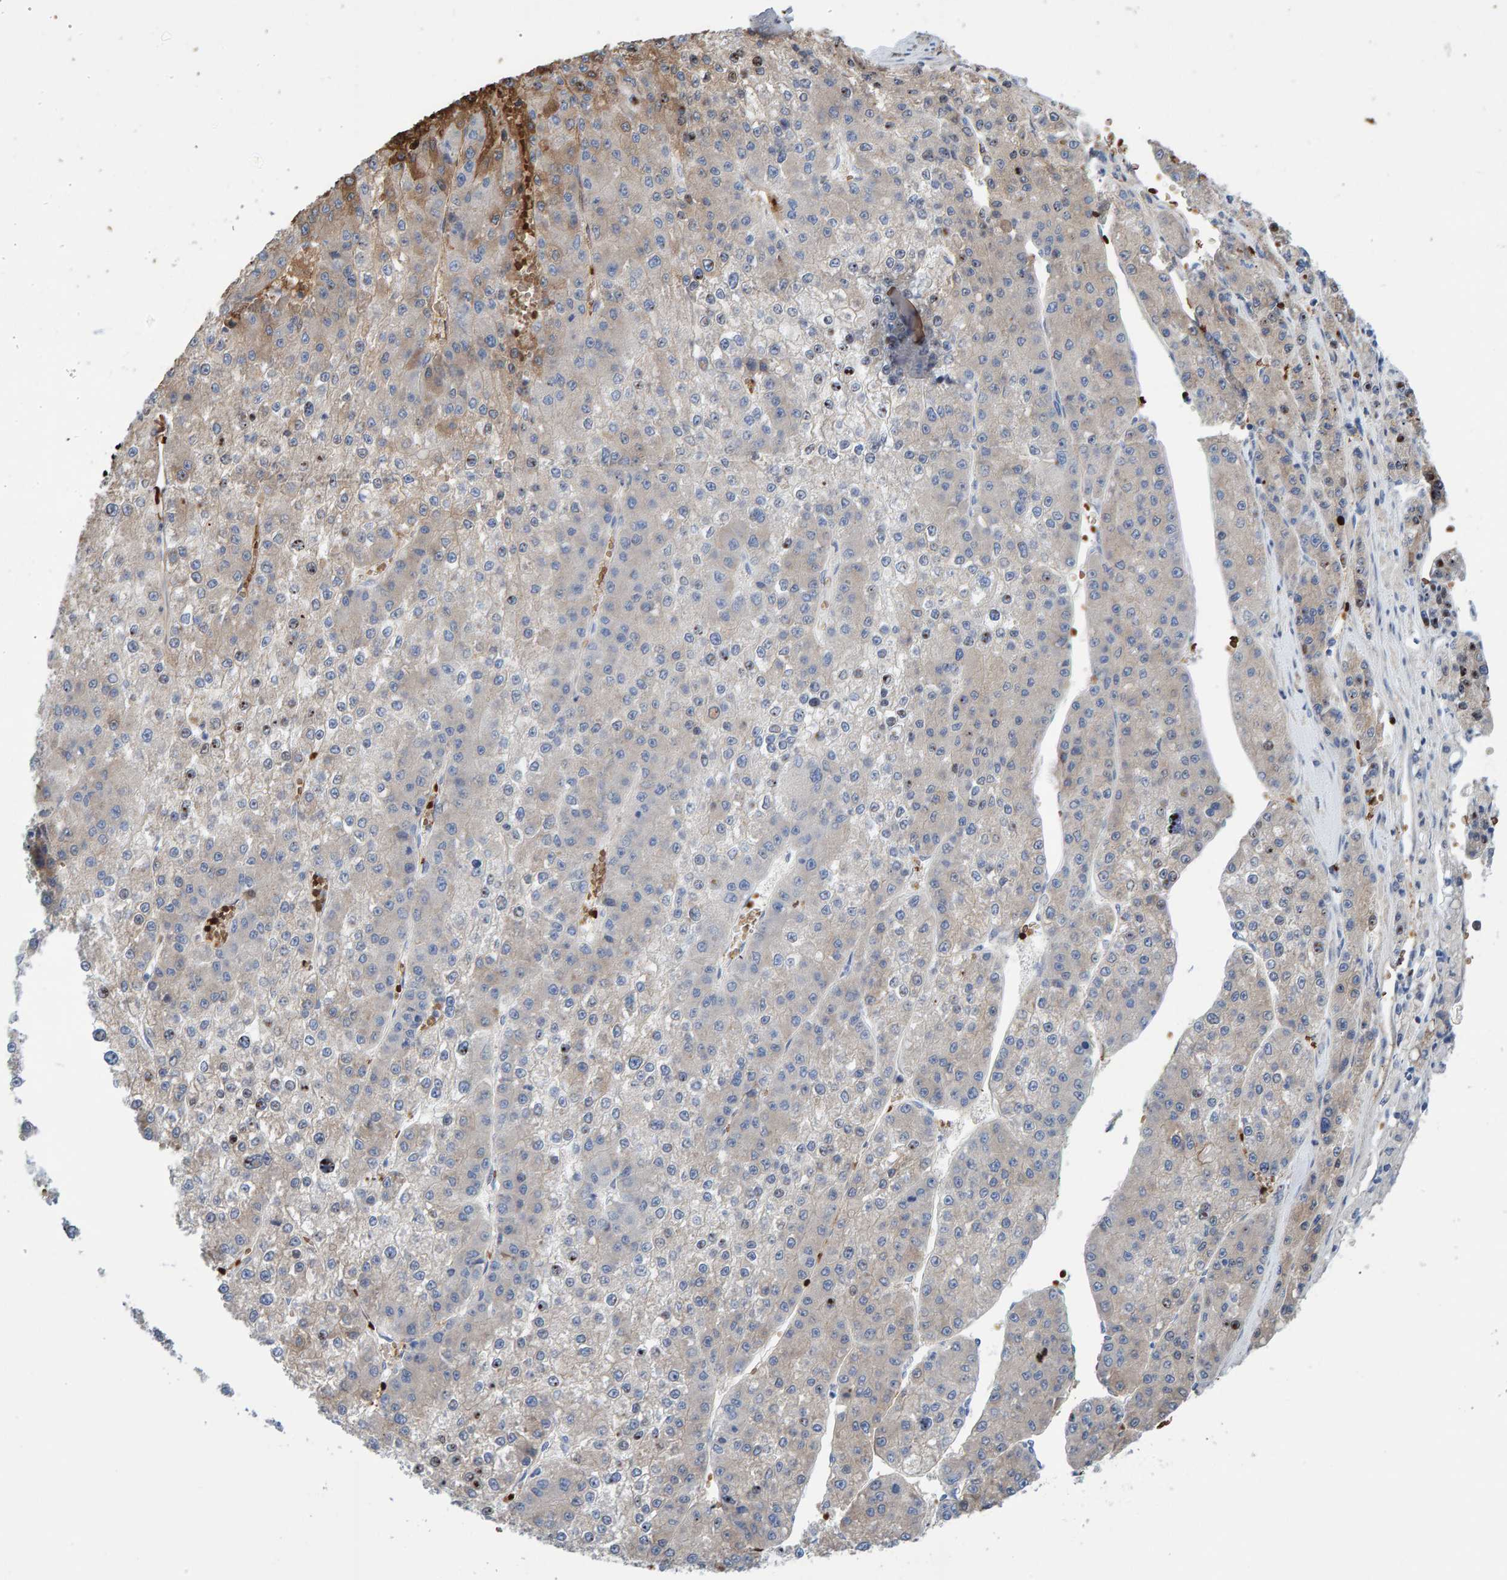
{"staining": {"intensity": "weak", "quantity": ">75%", "location": "cytoplasmic/membranous,nuclear"}, "tissue": "liver cancer", "cell_type": "Tumor cells", "image_type": "cancer", "snomed": [{"axis": "morphology", "description": "Carcinoma, Hepatocellular, NOS"}, {"axis": "topography", "description": "Liver"}], "caption": "Human liver cancer (hepatocellular carcinoma) stained with a protein marker exhibits weak staining in tumor cells.", "gene": "VPS9D1", "patient": {"sex": "female", "age": 73}}